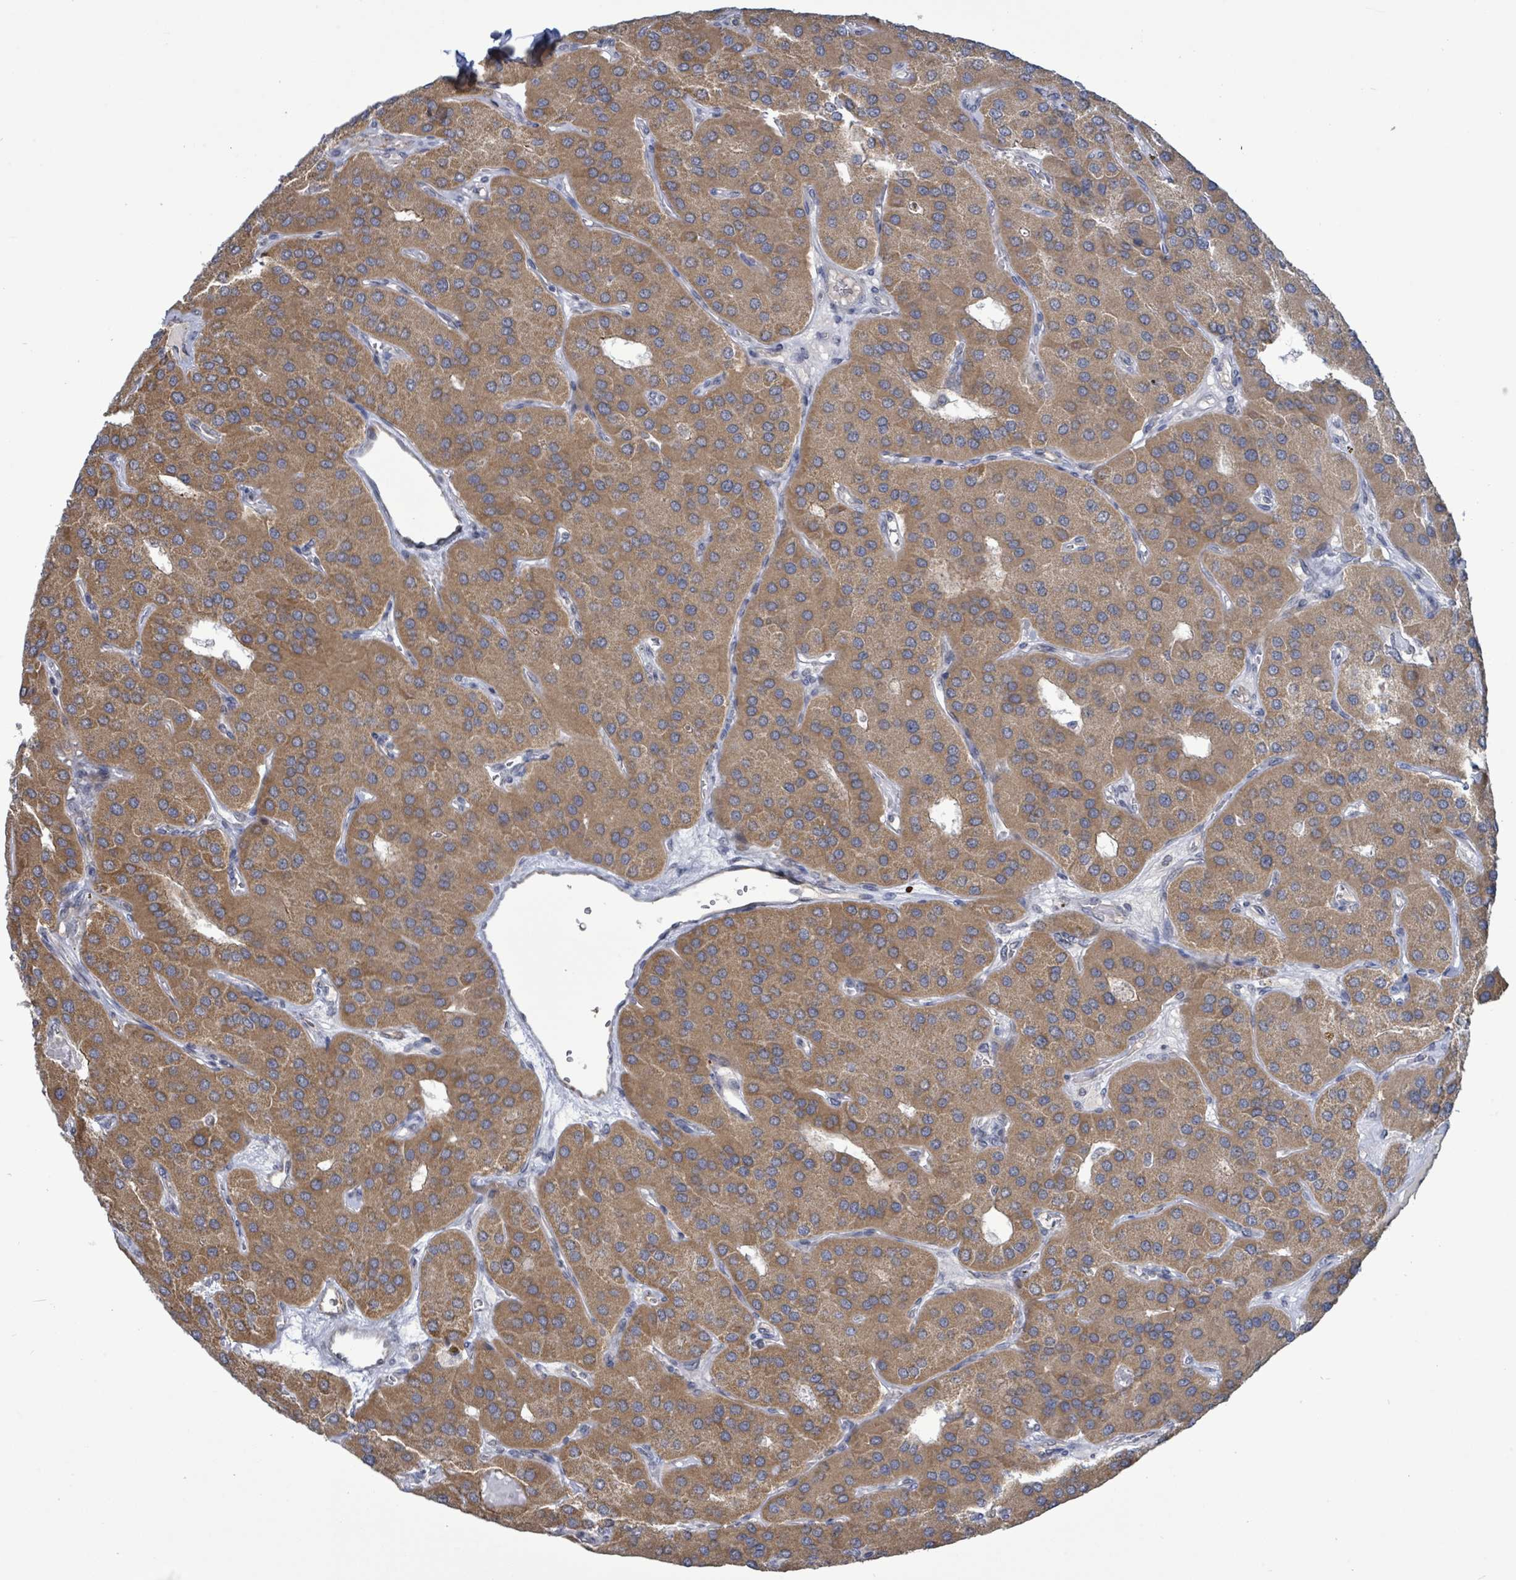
{"staining": {"intensity": "moderate", "quantity": ">75%", "location": "cytoplasmic/membranous"}, "tissue": "parathyroid gland", "cell_type": "Glandular cells", "image_type": "normal", "snomed": [{"axis": "morphology", "description": "Normal tissue, NOS"}, {"axis": "morphology", "description": "Adenoma, NOS"}, {"axis": "topography", "description": "Parathyroid gland"}], "caption": "Unremarkable parathyroid gland was stained to show a protein in brown. There is medium levels of moderate cytoplasmic/membranous positivity in approximately >75% of glandular cells.", "gene": "COQ10B", "patient": {"sex": "female", "age": 86}}